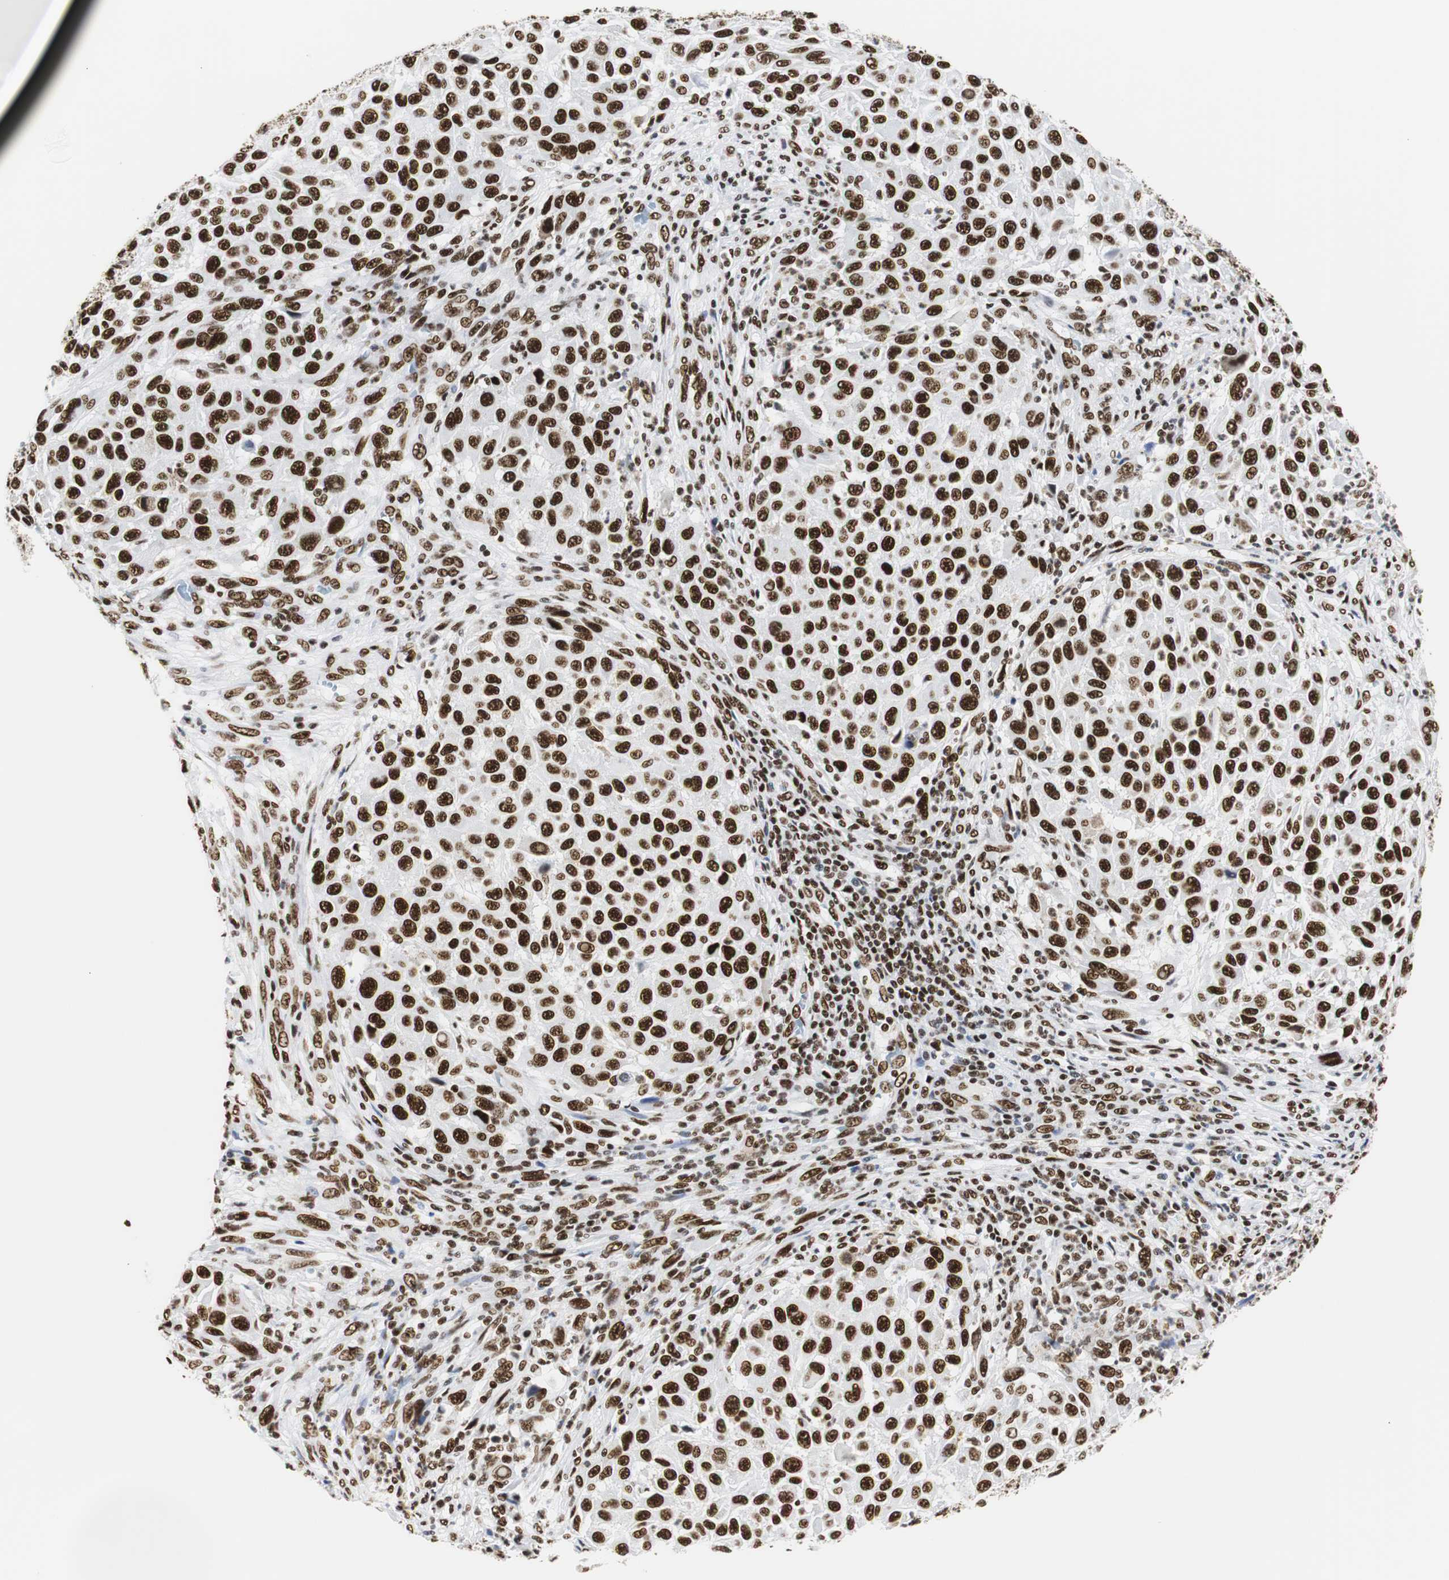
{"staining": {"intensity": "strong", "quantity": ">75%", "location": "nuclear"}, "tissue": "melanoma", "cell_type": "Tumor cells", "image_type": "cancer", "snomed": [{"axis": "morphology", "description": "Malignant melanoma, Metastatic site"}, {"axis": "topography", "description": "Lymph node"}], "caption": "DAB immunohistochemical staining of human malignant melanoma (metastatic site) displays strong nuclear protein positivity in approximately >75% of tumor cells. Nuclei are stained in blue.", "gene": "HNRNPH2", "patient": {"sex": "male", "age": 61}}